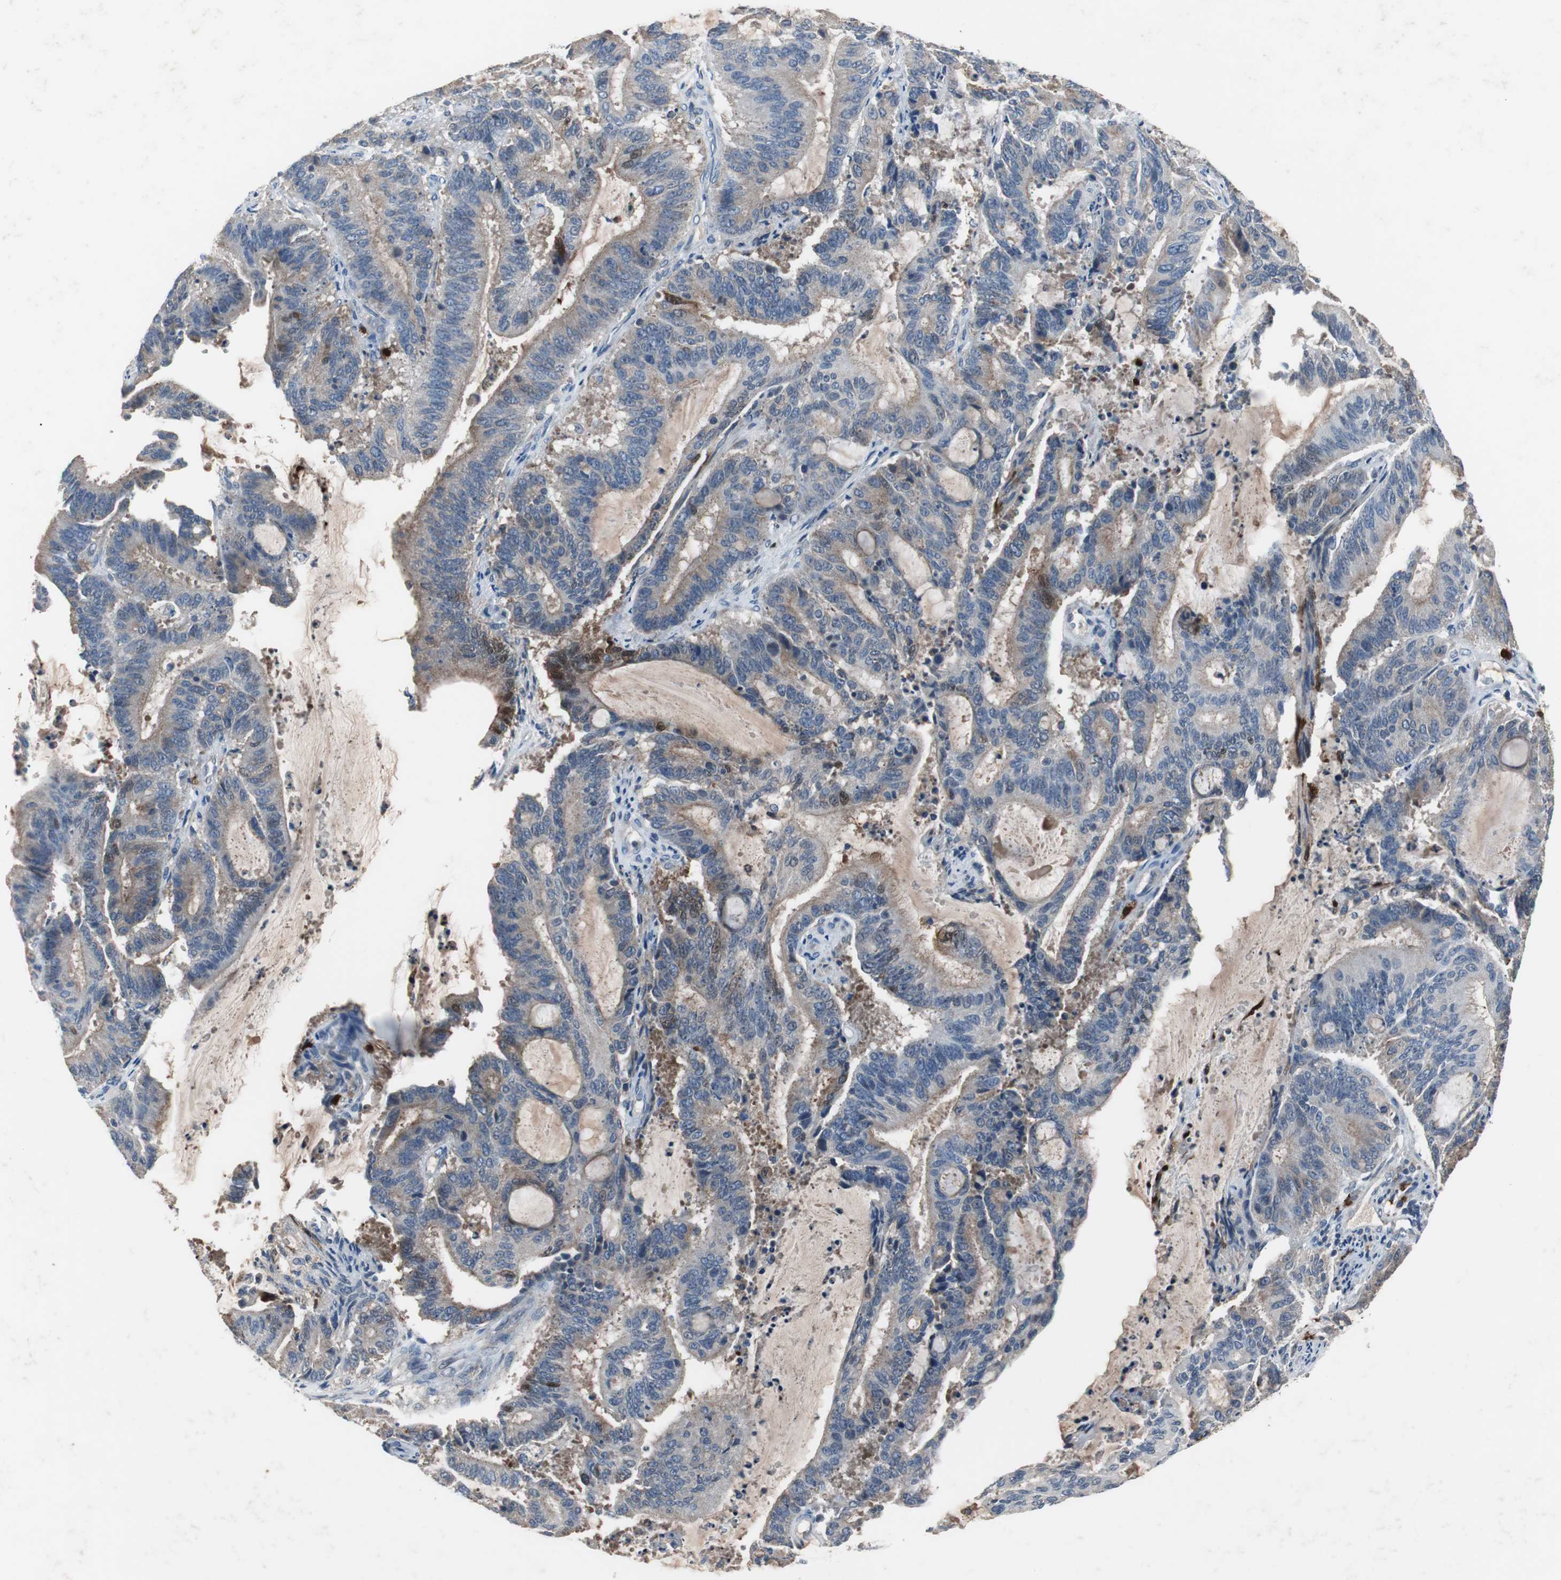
{"staining": {"intensity": "moderate", "quantity": "25%-75%", "location": "cytoplasmic/membranous"}, "tissue": "liver cancer", "cell_type": "Tumor cells", "image_type": "cancer", "snomed": [{"axis": "morphology", "description": "Cholangiocarcinoma"}, {"axis": "topography", "description": "Liver"}], "caption": "This histopathology image shows liver cancer stained with immunohistochemistry to label a protein in brown. The cytoplasmic/membranous of tumor cells show moderate positivity for the protein. Nuclei are counter-stained blue.", "gene": "CALB2", "patient": {"sex": "female", "age": 73}}